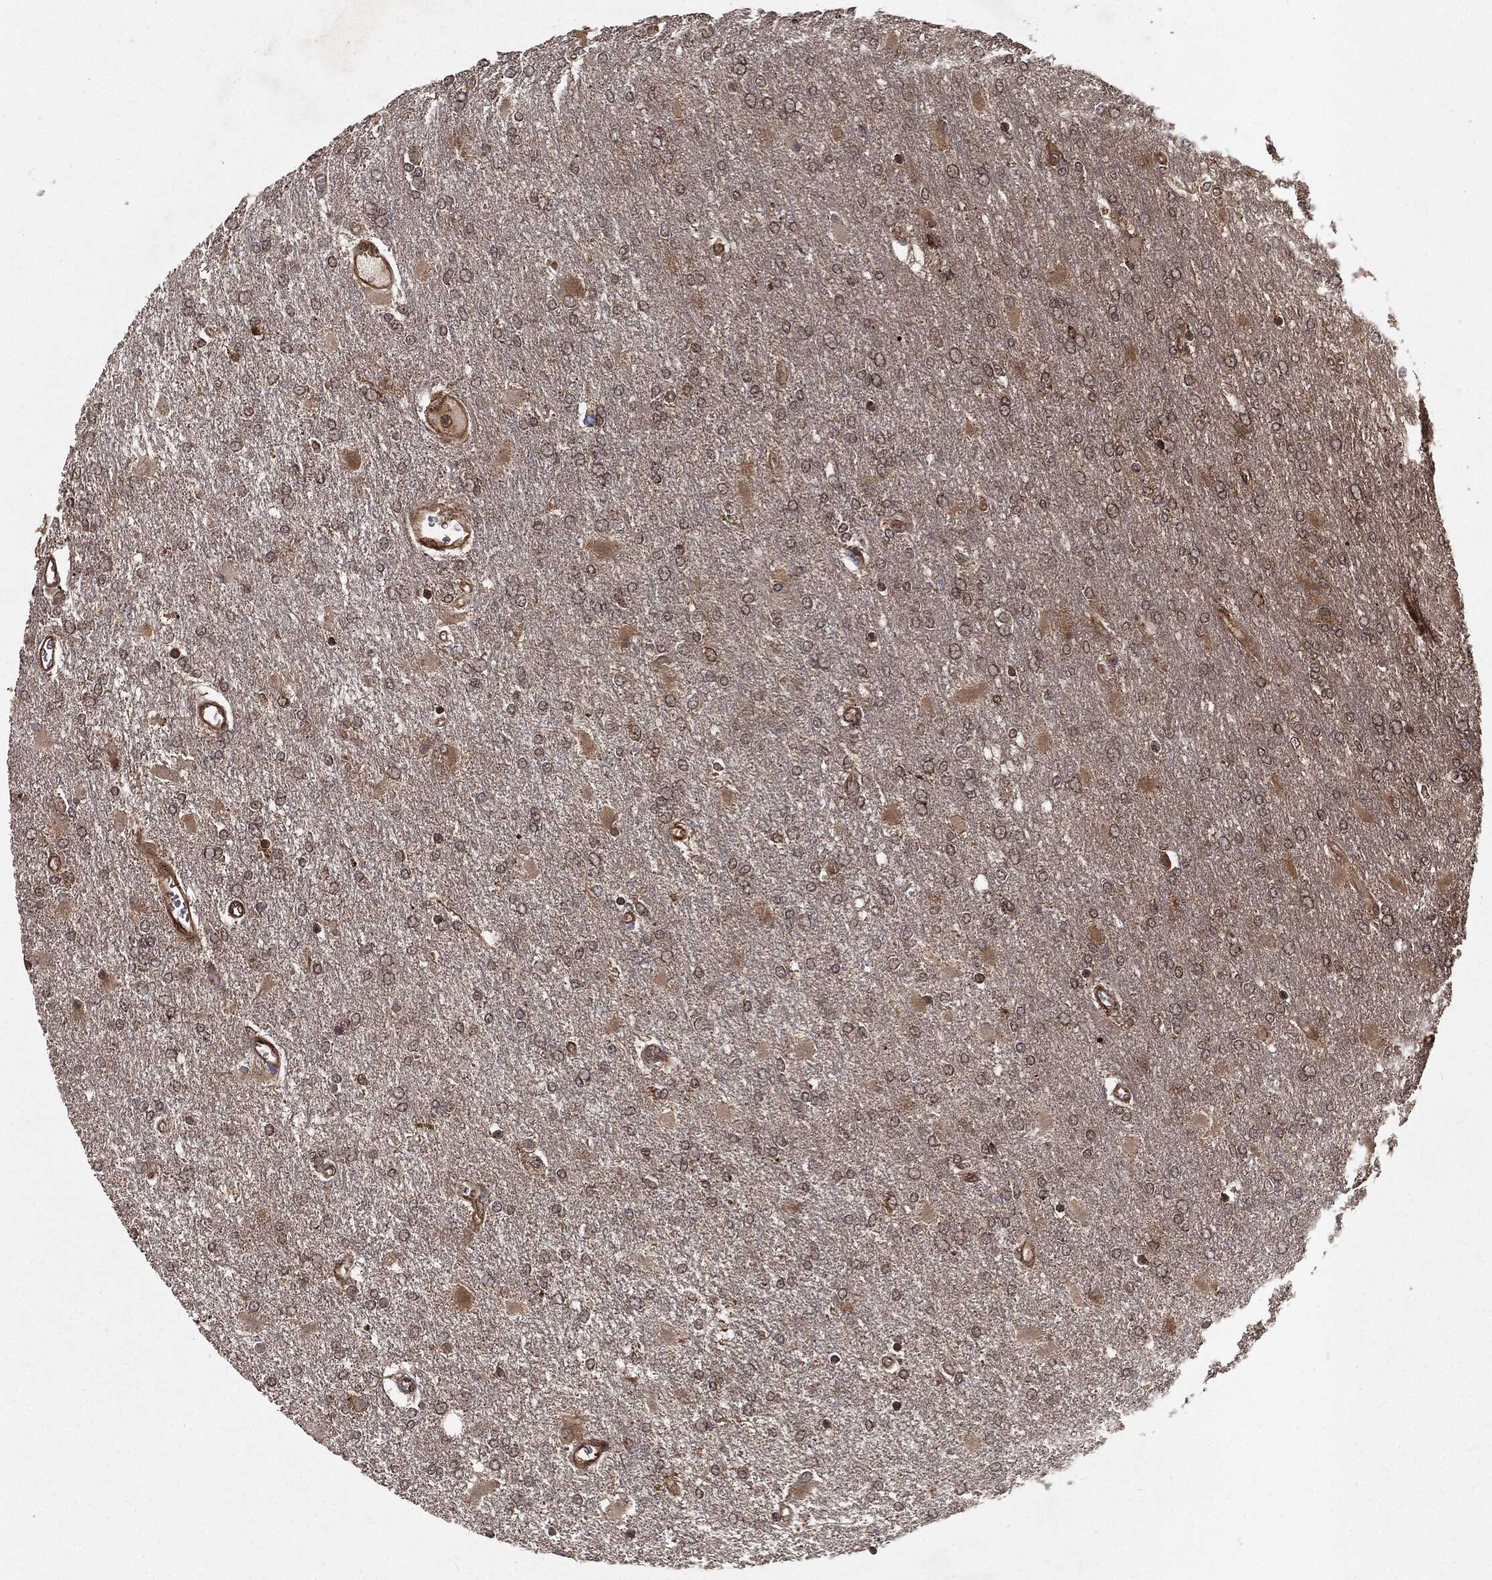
{"staining": {"intensity": "strong", "quantity": ">75%", "location": "cytoplasmic/membranous"}, "tissue": "glioma", "cell_type": "Tumor cells", "image_type": "cancer", "snomed": [{"axis": "morphology", "description": "Glioma, malignant, High grade"}, {"axis": "topography", "description": "Cerebral cortex"}], "caption": "This histopathology image shows glioma stained with immunohistochemistry to label a protein in brown. The cytoplasmic/membranous of tumor cells show strong positivity for the protein. Nuclei are counter-stained blue.", "gene": "RANBP9", "patient": {"sex": "male", "age": 79}}